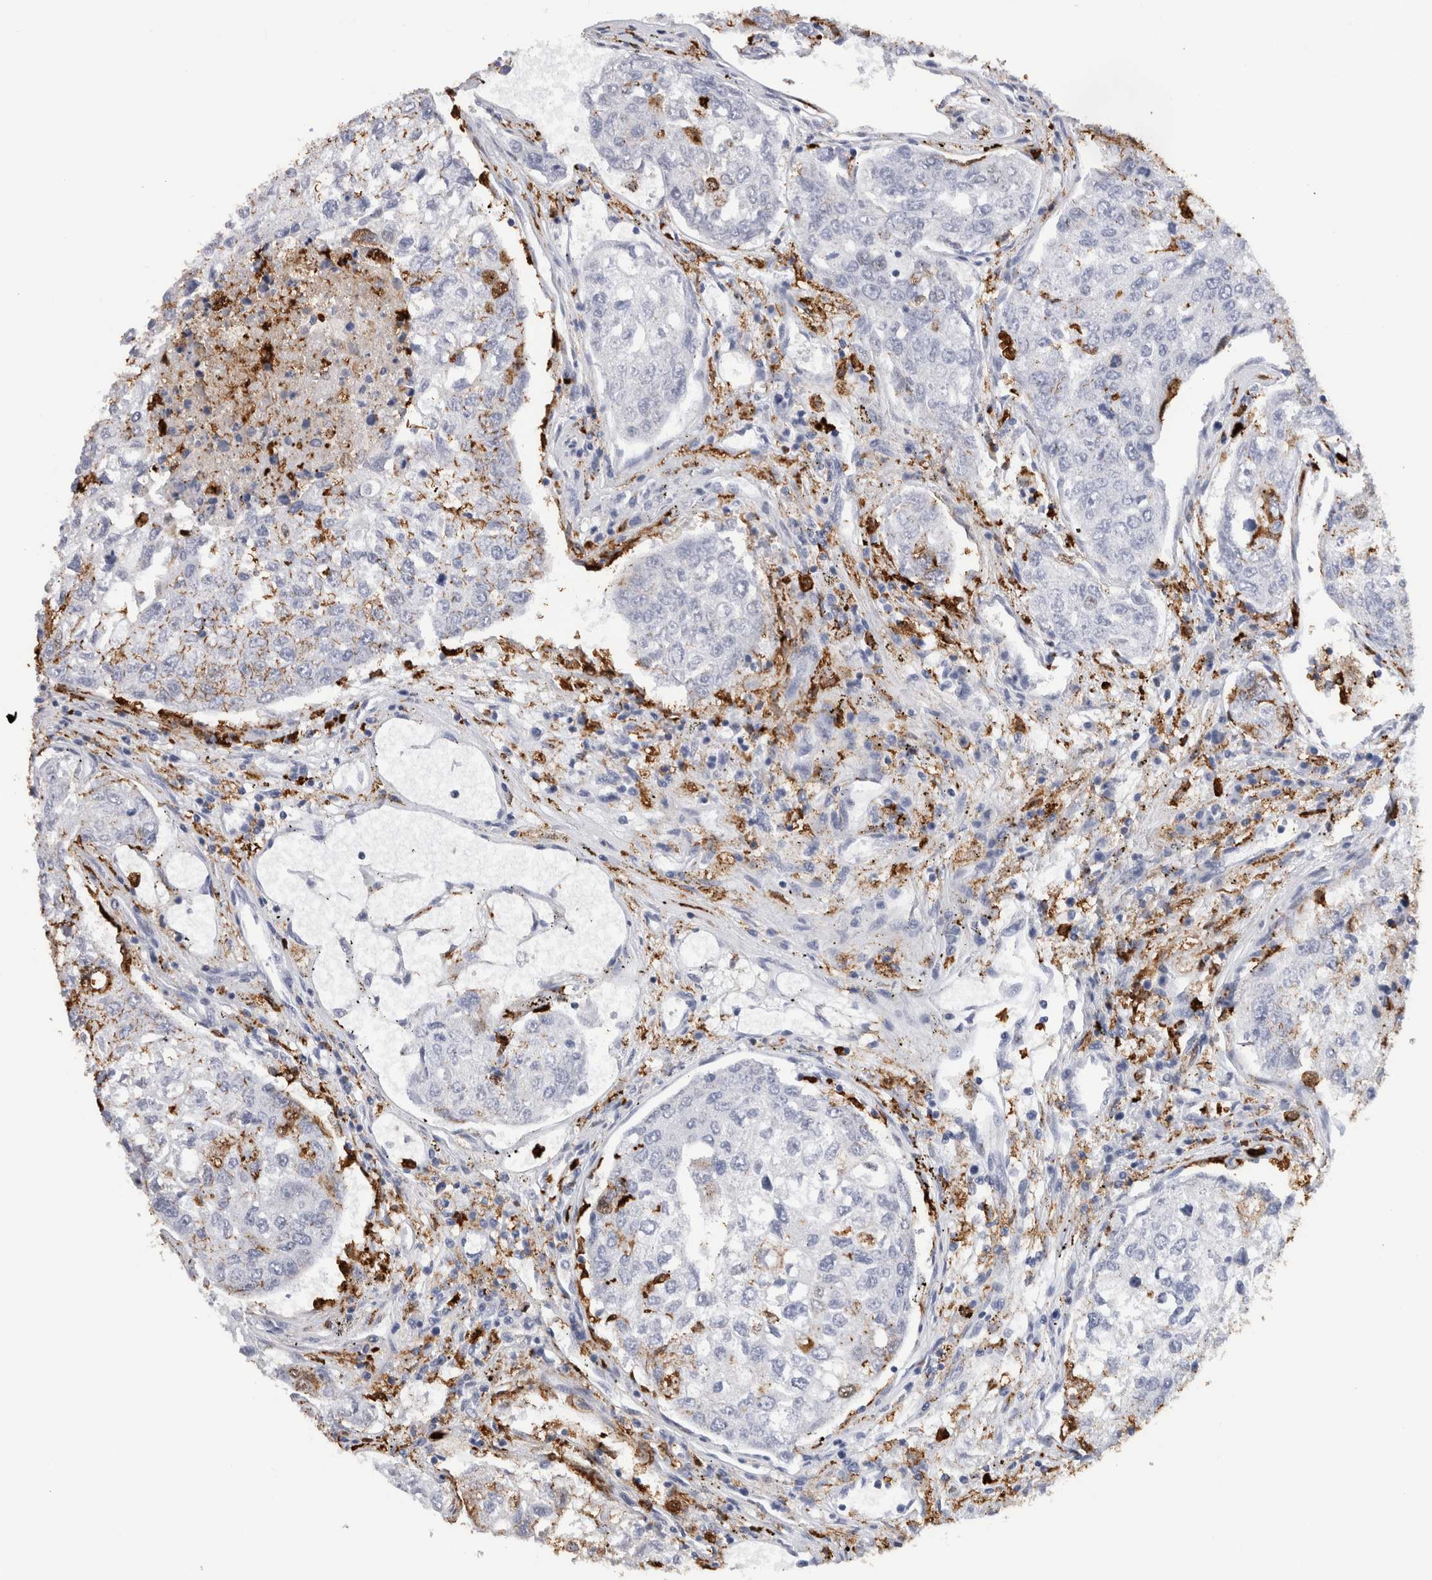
{"staining": {"intensity": "moderate", "quantity": "<25%", "location": "cytoplasmic/membranous"}, "tissue": "urothelial cancer", "cell_type": "Tumor cells", "image_type": "cancer", "snomed": [{"axis": "morphology", "description": "Urothelial carcinoma, High grade"}, {"axis": "topography", "description": "Lymph node"}, {"axis": "topography", "description": "Urinary bladder"}], "caption": "The photomicrograph demonstrates staining of urothelial carcinoma (high-grade), revealing moderate cytoplasmic/membranous protein positivity (brown color) within tumor cells.", "gene": "S100A8", "patient": {"sex": "male", "age": 51}}